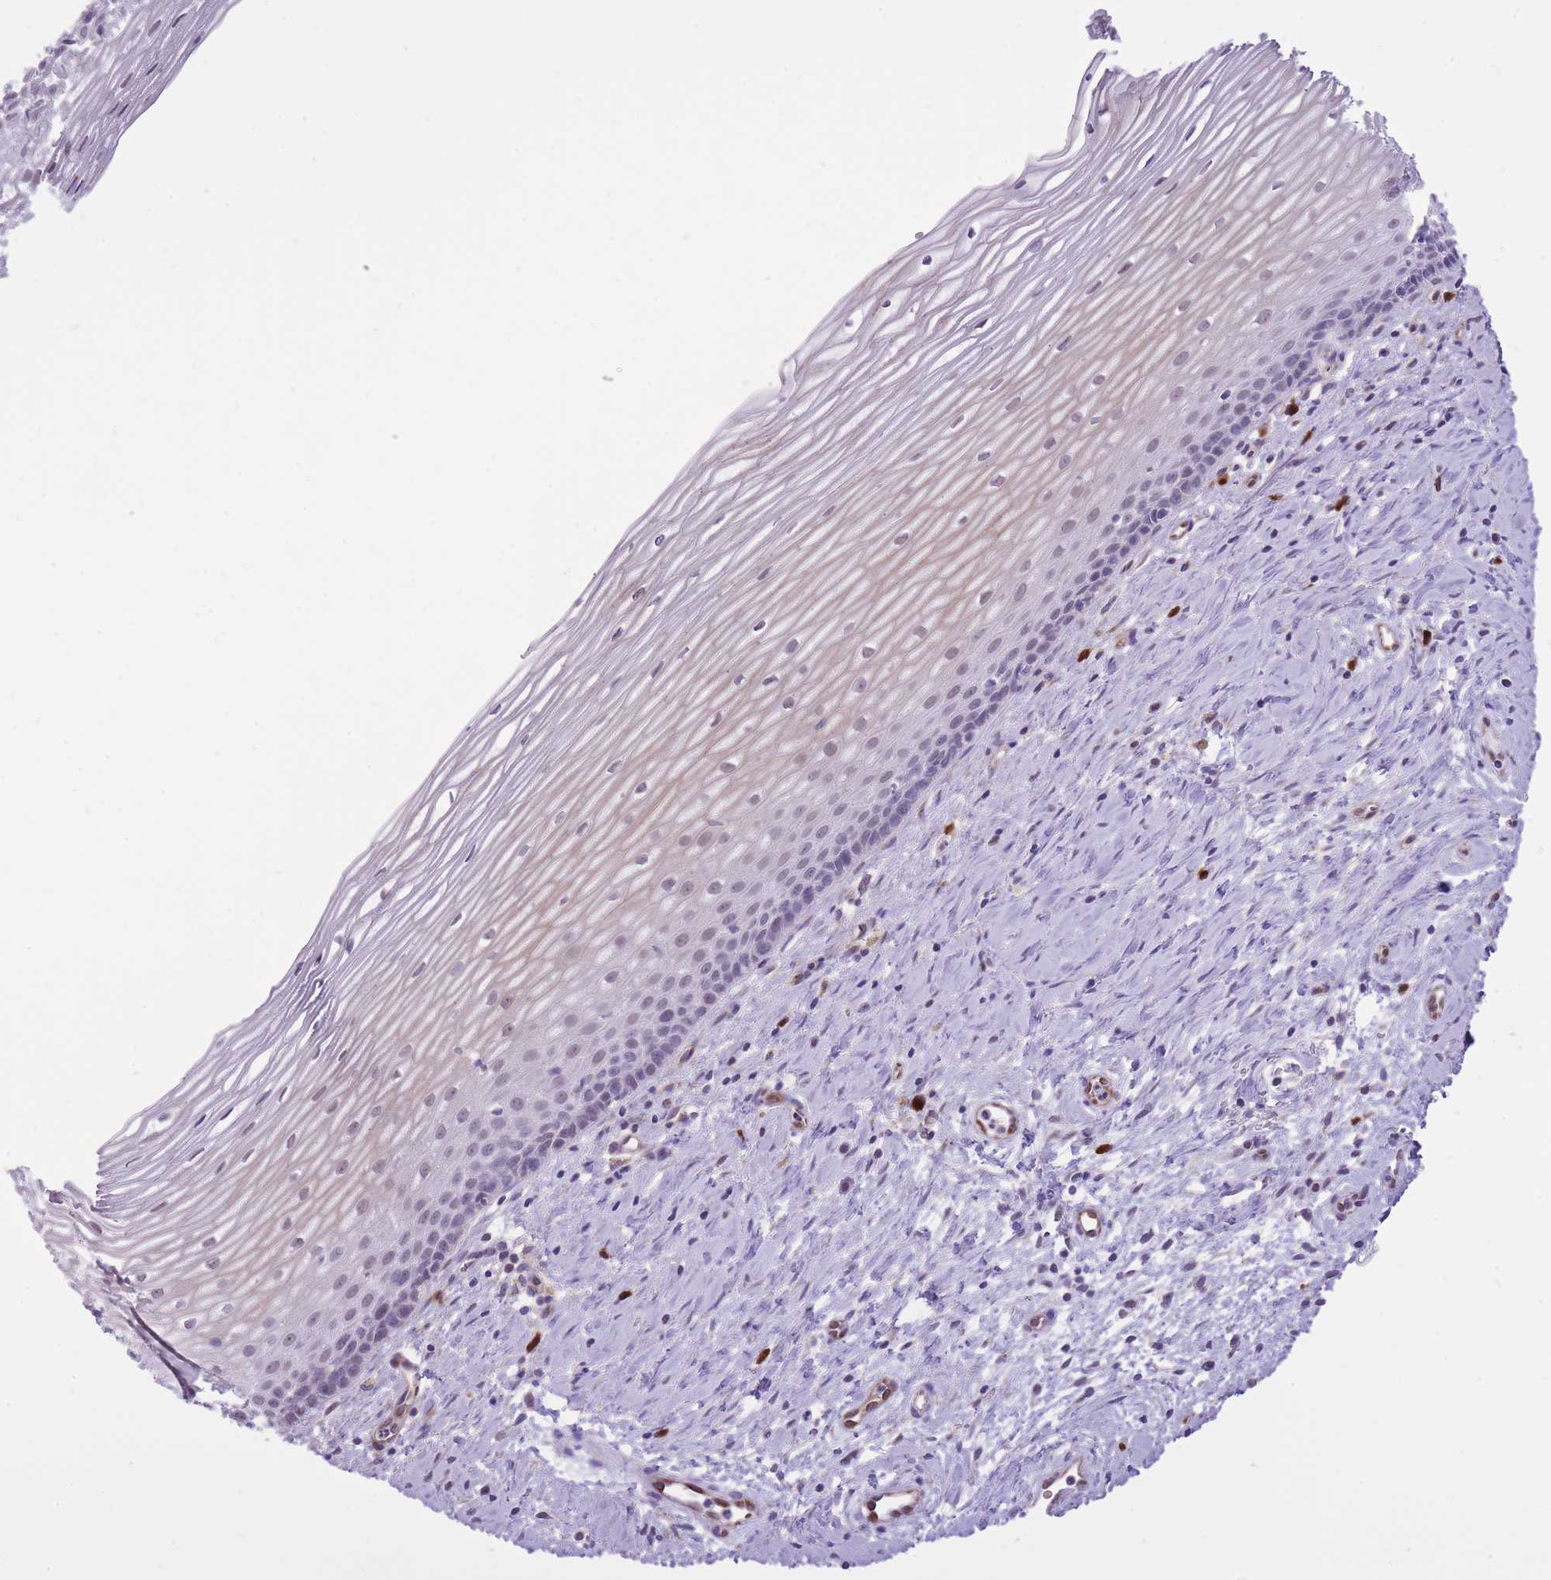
{"staining": {"intensity": "weak", "quantity": "25%-75%", "location": "cytoplasmic/membranous,nuclear"}, "tissue": "cervix", "cell_type": "Glandular cells", "image_type": "normal", "snomed": [{"axis": "morphology", "description": "Normal tissue, NOS"}, {"axis": "topography", "description": "Cervix"}], "caption": "This is a histology image of immunohistochemistry staining of normal cervix, which shows weak positivity in the cytoplasmic/membranous,nuclear of glandular cells.", "gene": "MEIOSIN", "patient": {"sex": "female", "age": 47}}